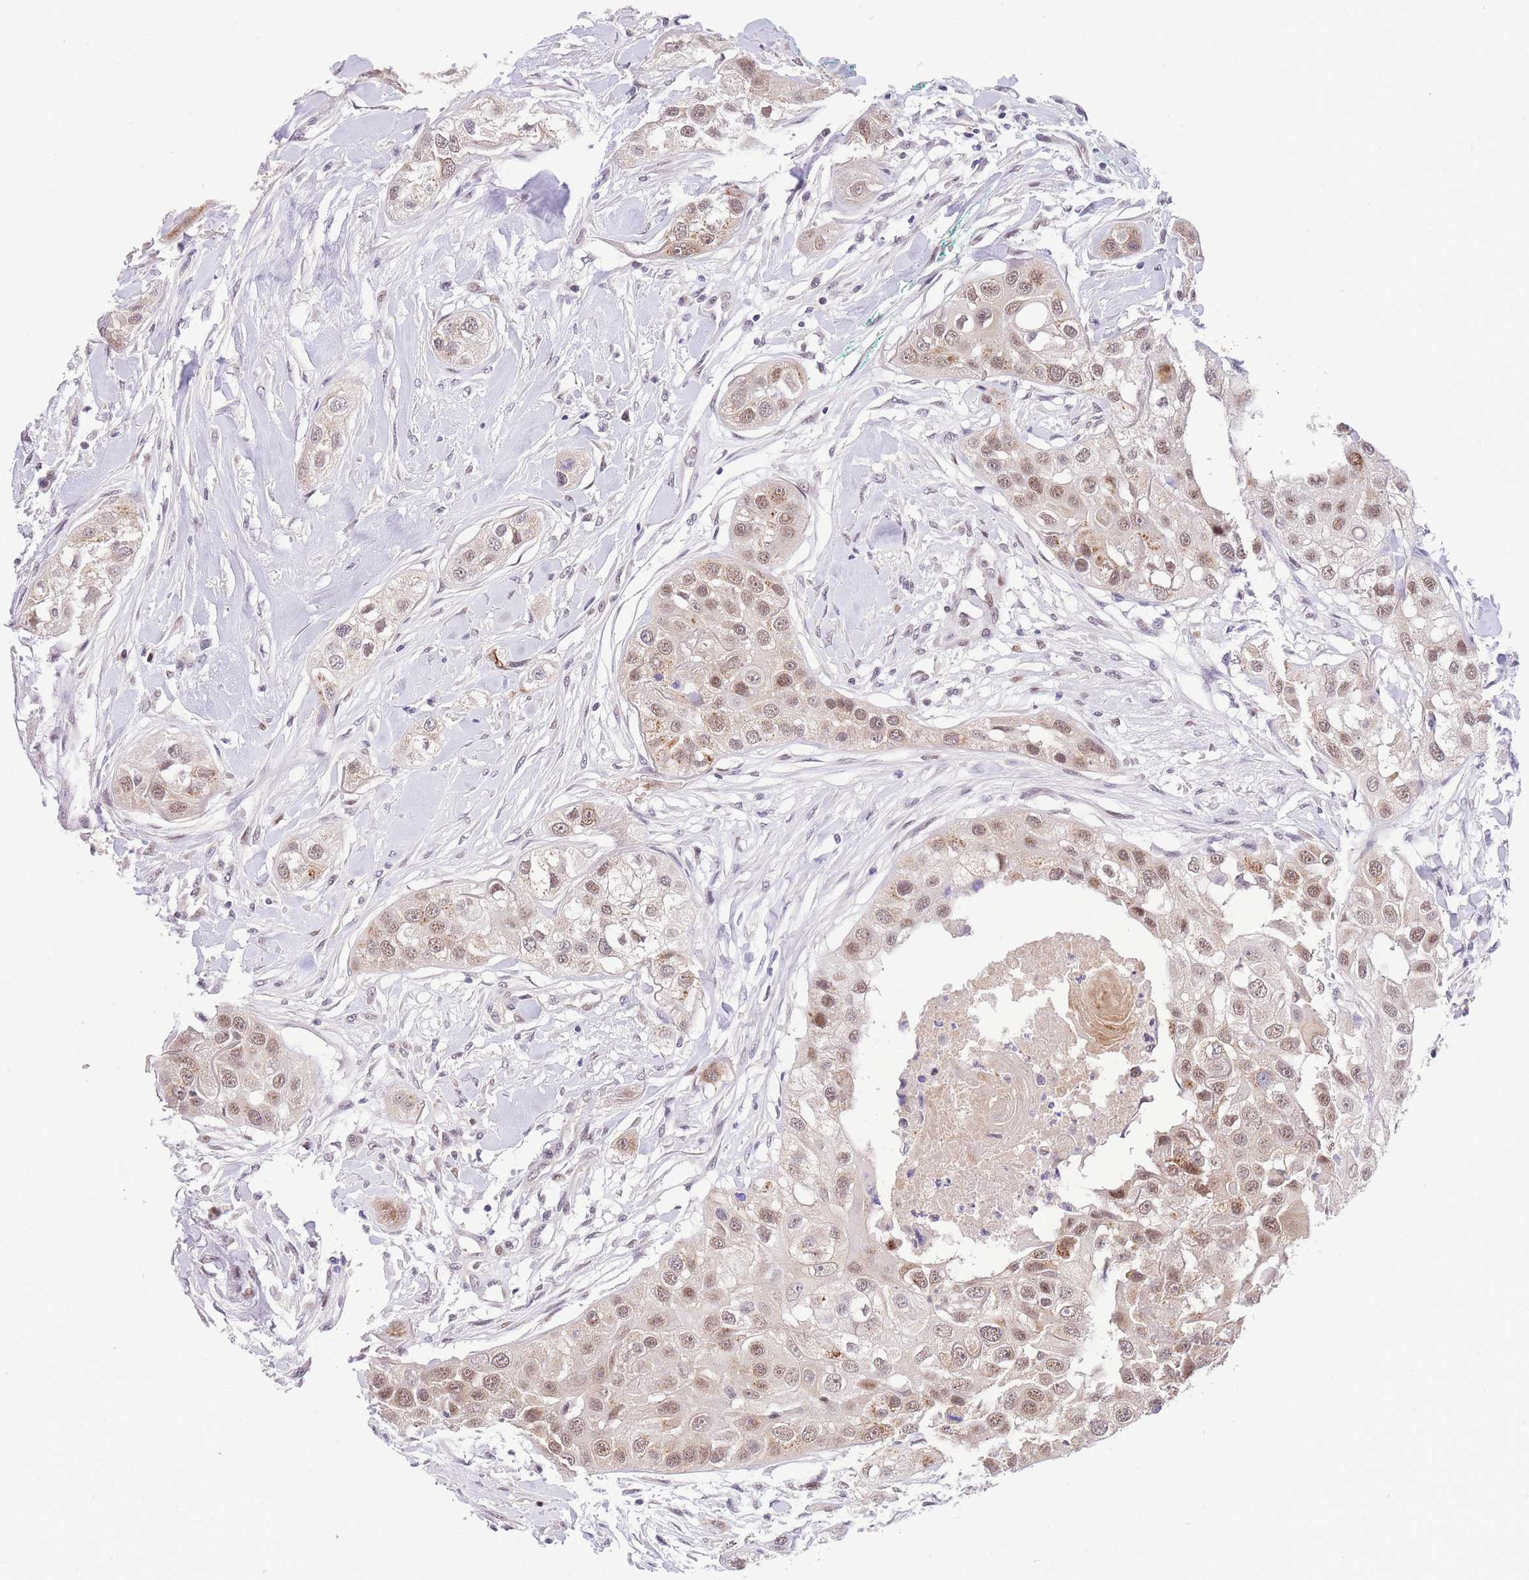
{"staining": {"intensity": "weak", "quantity": ">75%", "location": "nuclear"}, "tissue": "head and neck cancer", "cell_type": "Tumor cells", "image_type": "cancer", "snomed": [{"axis": "morphology", "description": "Normal tissue, NOS"}, {"axis": "morphology", "description": "Squamous cell carcinoma, NOS"}, {"axis": "topography", "description": "Skeletal muscle"}, {"axis": "topography", "description": "Head-Neck"}], "caption": "Head and neck cancer (squamous cell carcinoma) stained with a protein marker reveals weak staining in tumor cells.", "gene": "SLC35F2", "patient": {"sex": "male", "age": 51}}